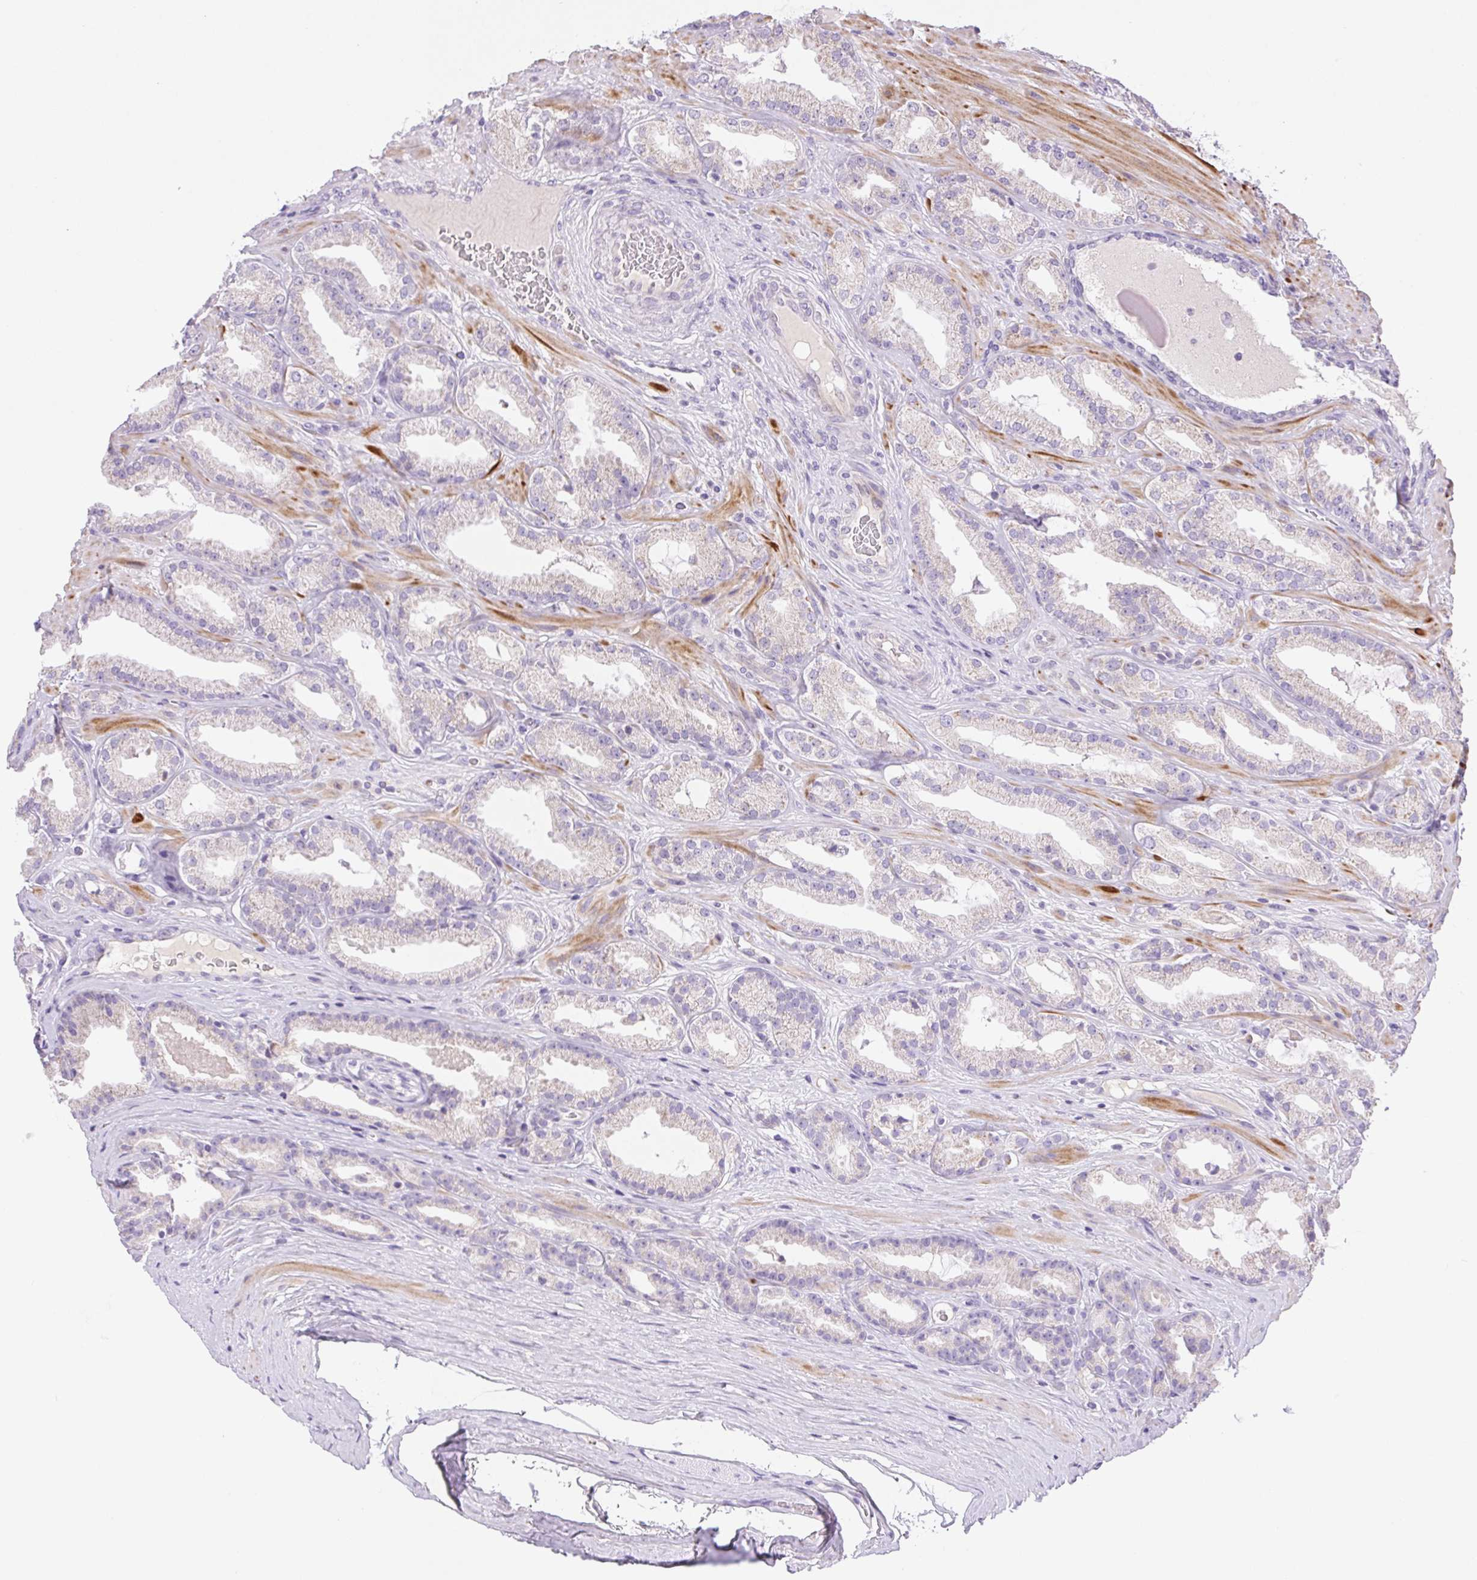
{"staining": {"intensity": "negative", "quantity": "none", "location": "none"}, "tissue": "prostate cancer", "cell_type": "Tumor cells", "image_type": "cancer", "snomed": [{"axis": "morphology", "description": "Adenocarcinoma, Low grade"}, {"axis": "topography", "description": "Prostate"}], "caption": "Prostate cancer (adenocarcinoma (low-grade)) was stained to show a protein in brown. There is no significant staining in tumor cells. (DAB (3,3'-diaminobenzidine) immunohistochemistry (IHC) visualized using brightfield microscopy, high magnification).", "gene": "ARHGAP11B", "patient": {"sex": "male", "age": 61}}